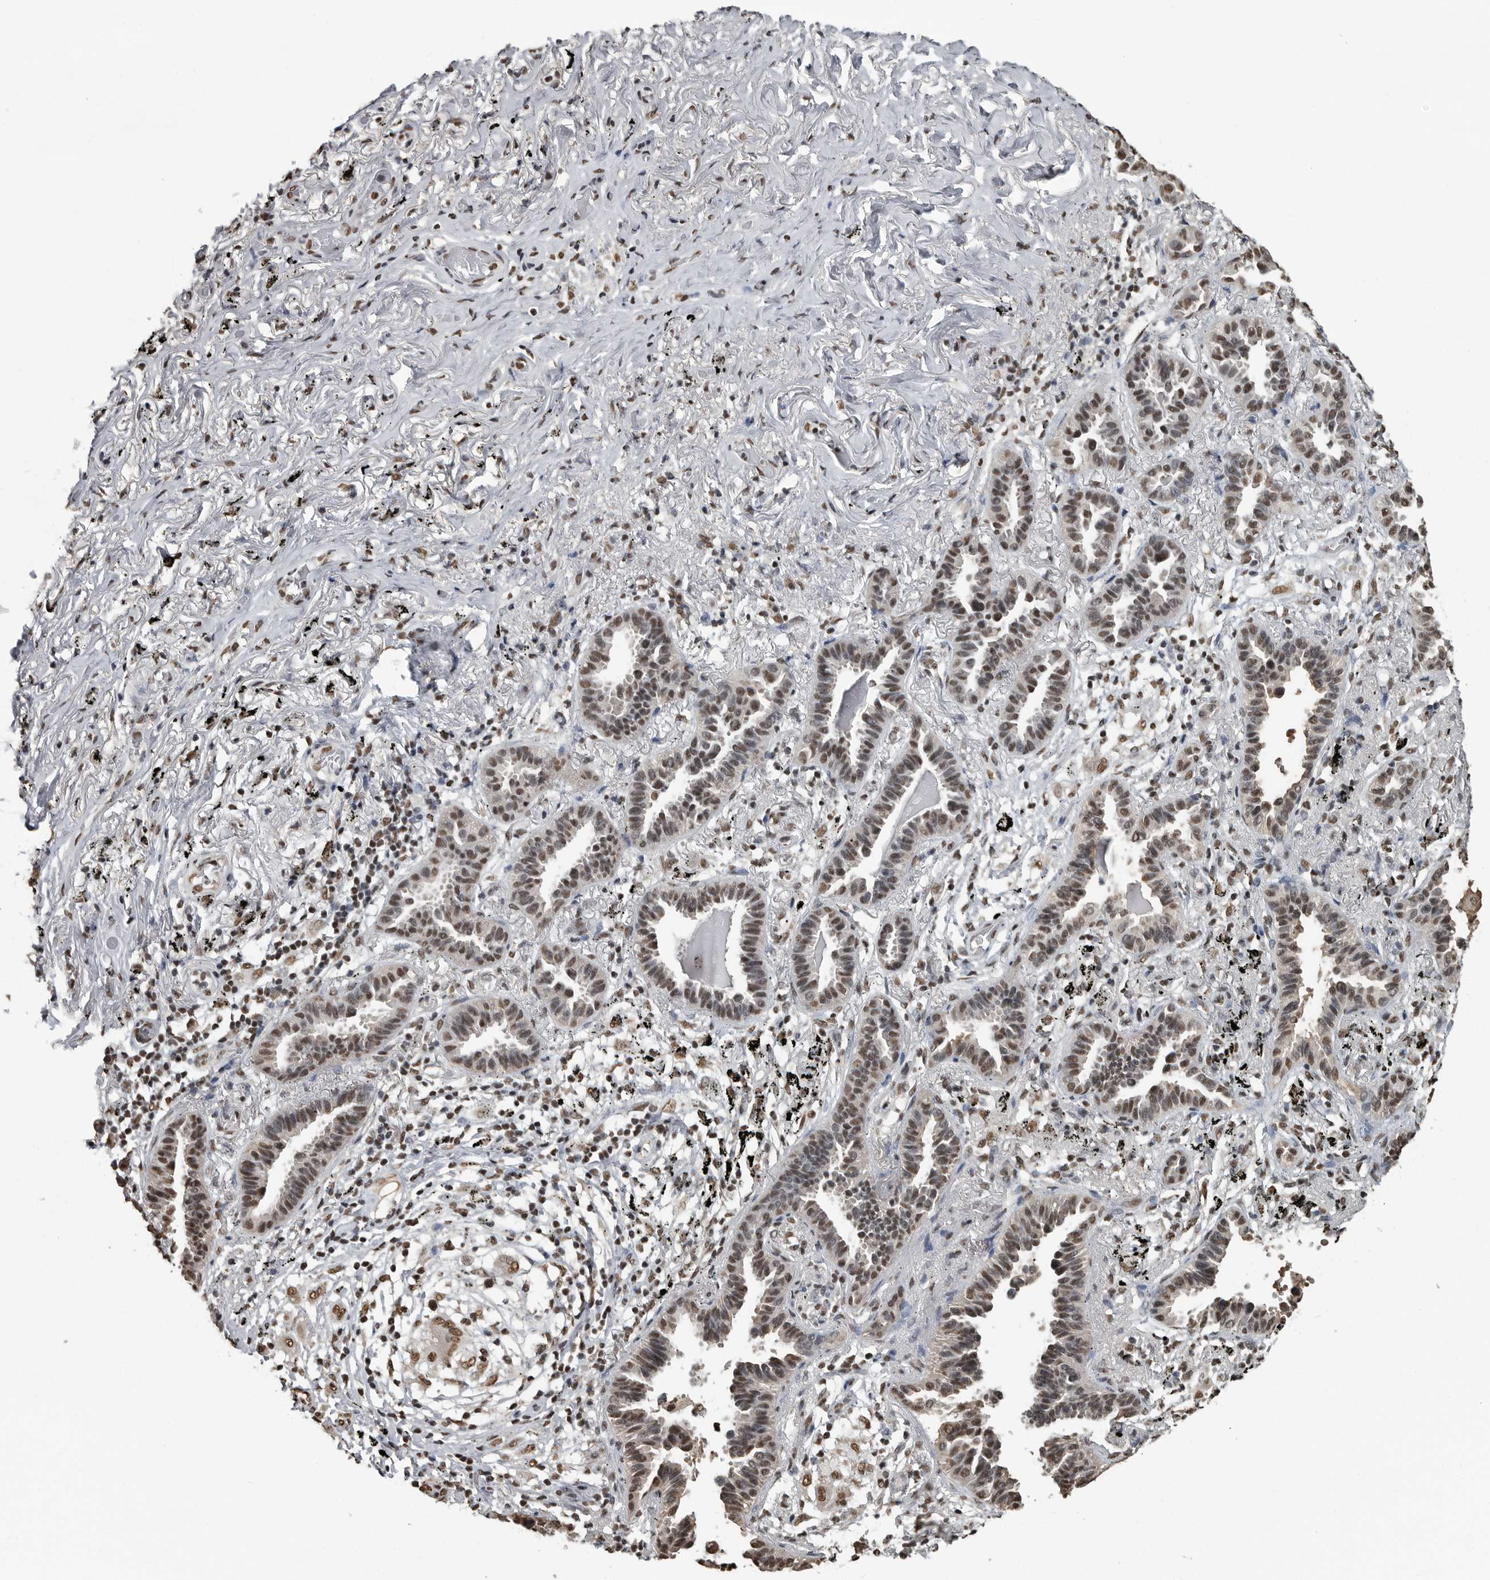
{"staining": {"intensity": "moderate", "quantity": ">75%", "location": "nuclear"}, "tissue": "lung cancer", "cell_type": "Tumor cells", "image_type": "cancer", "snomed": [{"axis": "morphology", "description": "Adenocarcinoma, NOS"}, {"axis": "topography", "description": "Lung"}], "caption": "Human lung cancer stained with a protein marker shows moderate staining in tumor cells.", "gene": "TGS1", "patient": {"sex": "male", "age": 59}}